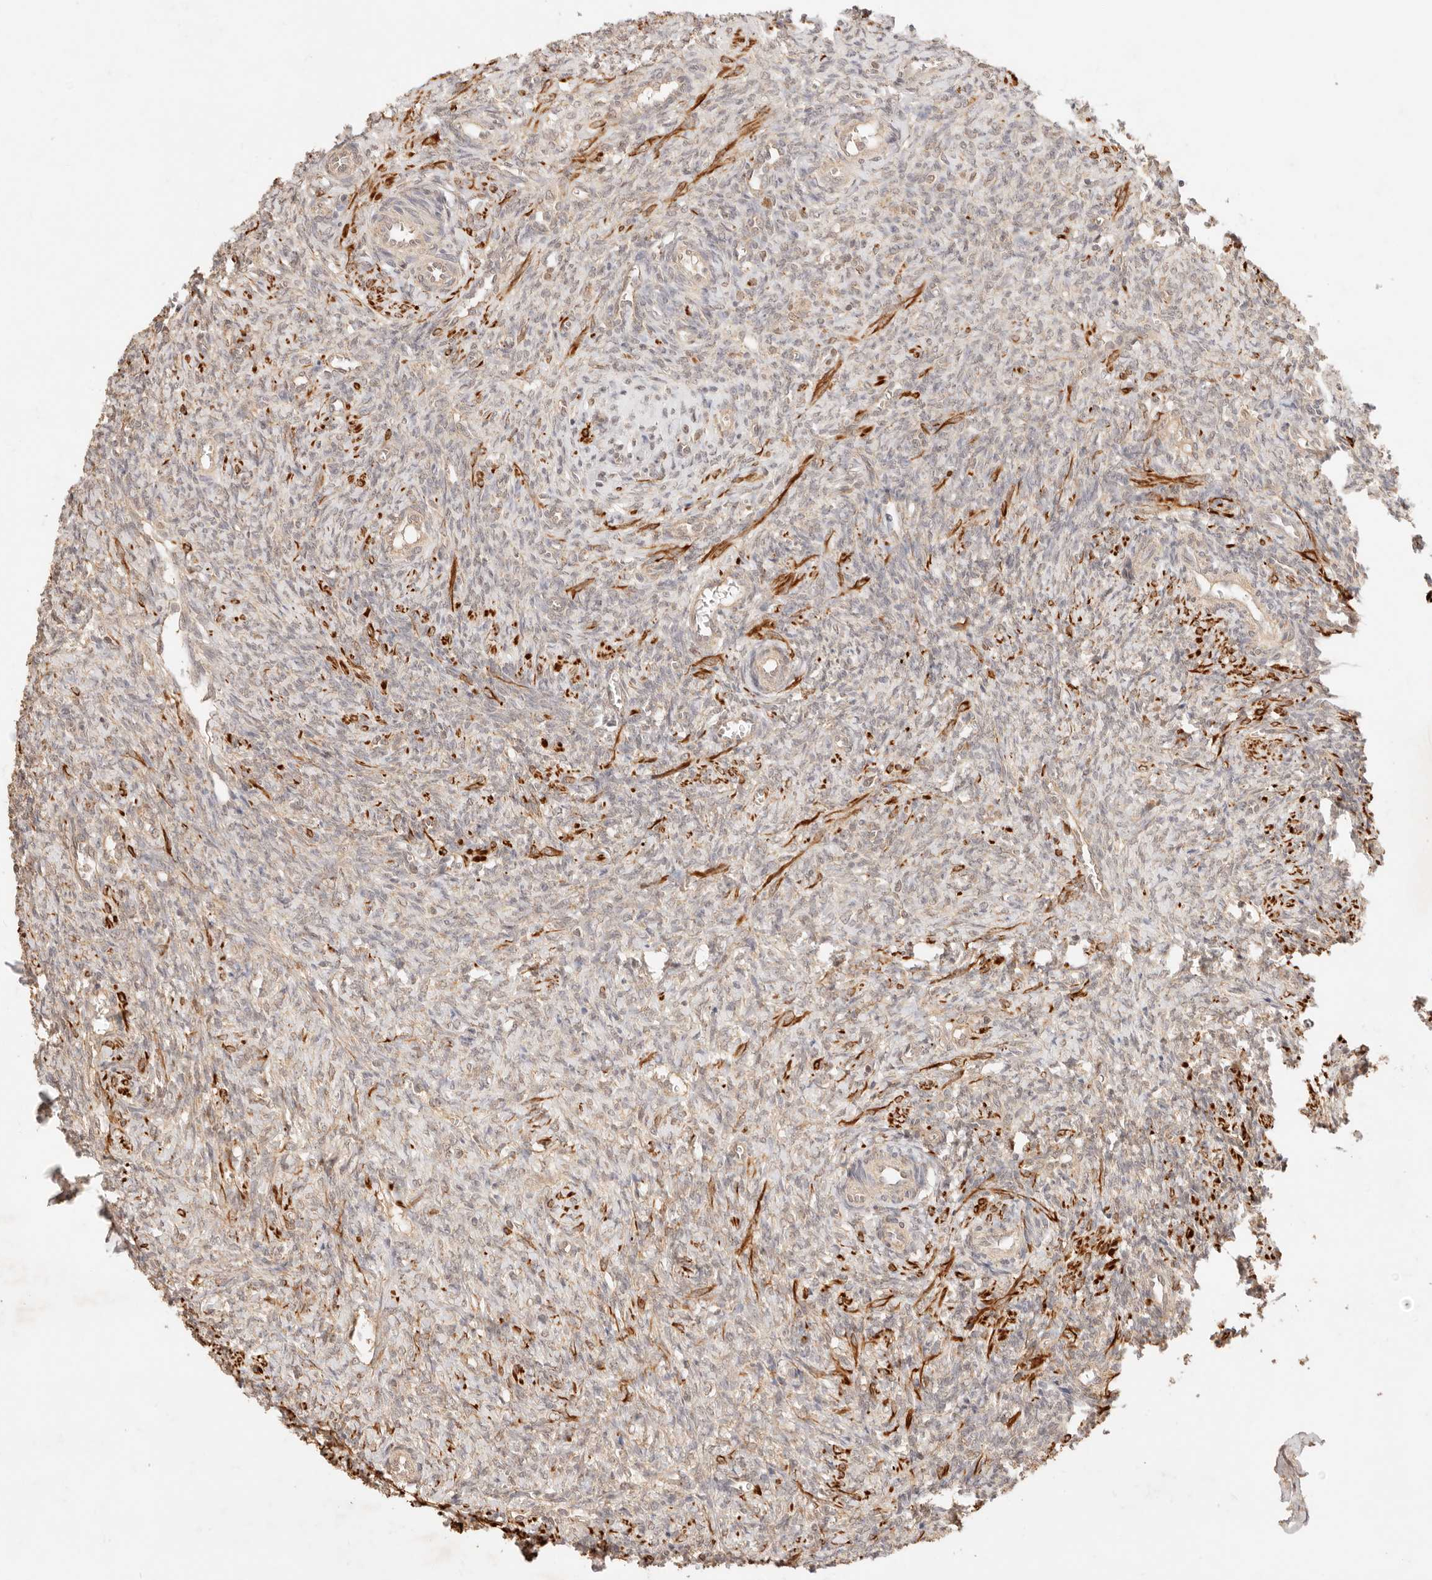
{"staining": {"intensity": "weak", "quantity": "25%-75%", "location": "cytoplasmic/membranous,nuclear"}, "tissue": "ovary", "cell_type": "Ovarian stroma cells", "image_type": "normal", "snomed": [{"axis": "morphology", "description": "Normal tissue, NOS"}, {"axis": "topography", "description": "Ovary"}], "caption": "An immunohistochemistry photomicrograph of unremarkable tissue is shown. Protein staining in brown highlights weak cytoplasmic/membranous,nuclear positivity in ovary within ovarian stroma cells.", "gene": "TRIM11", "patient": {"sex": "female", "age": 41}}